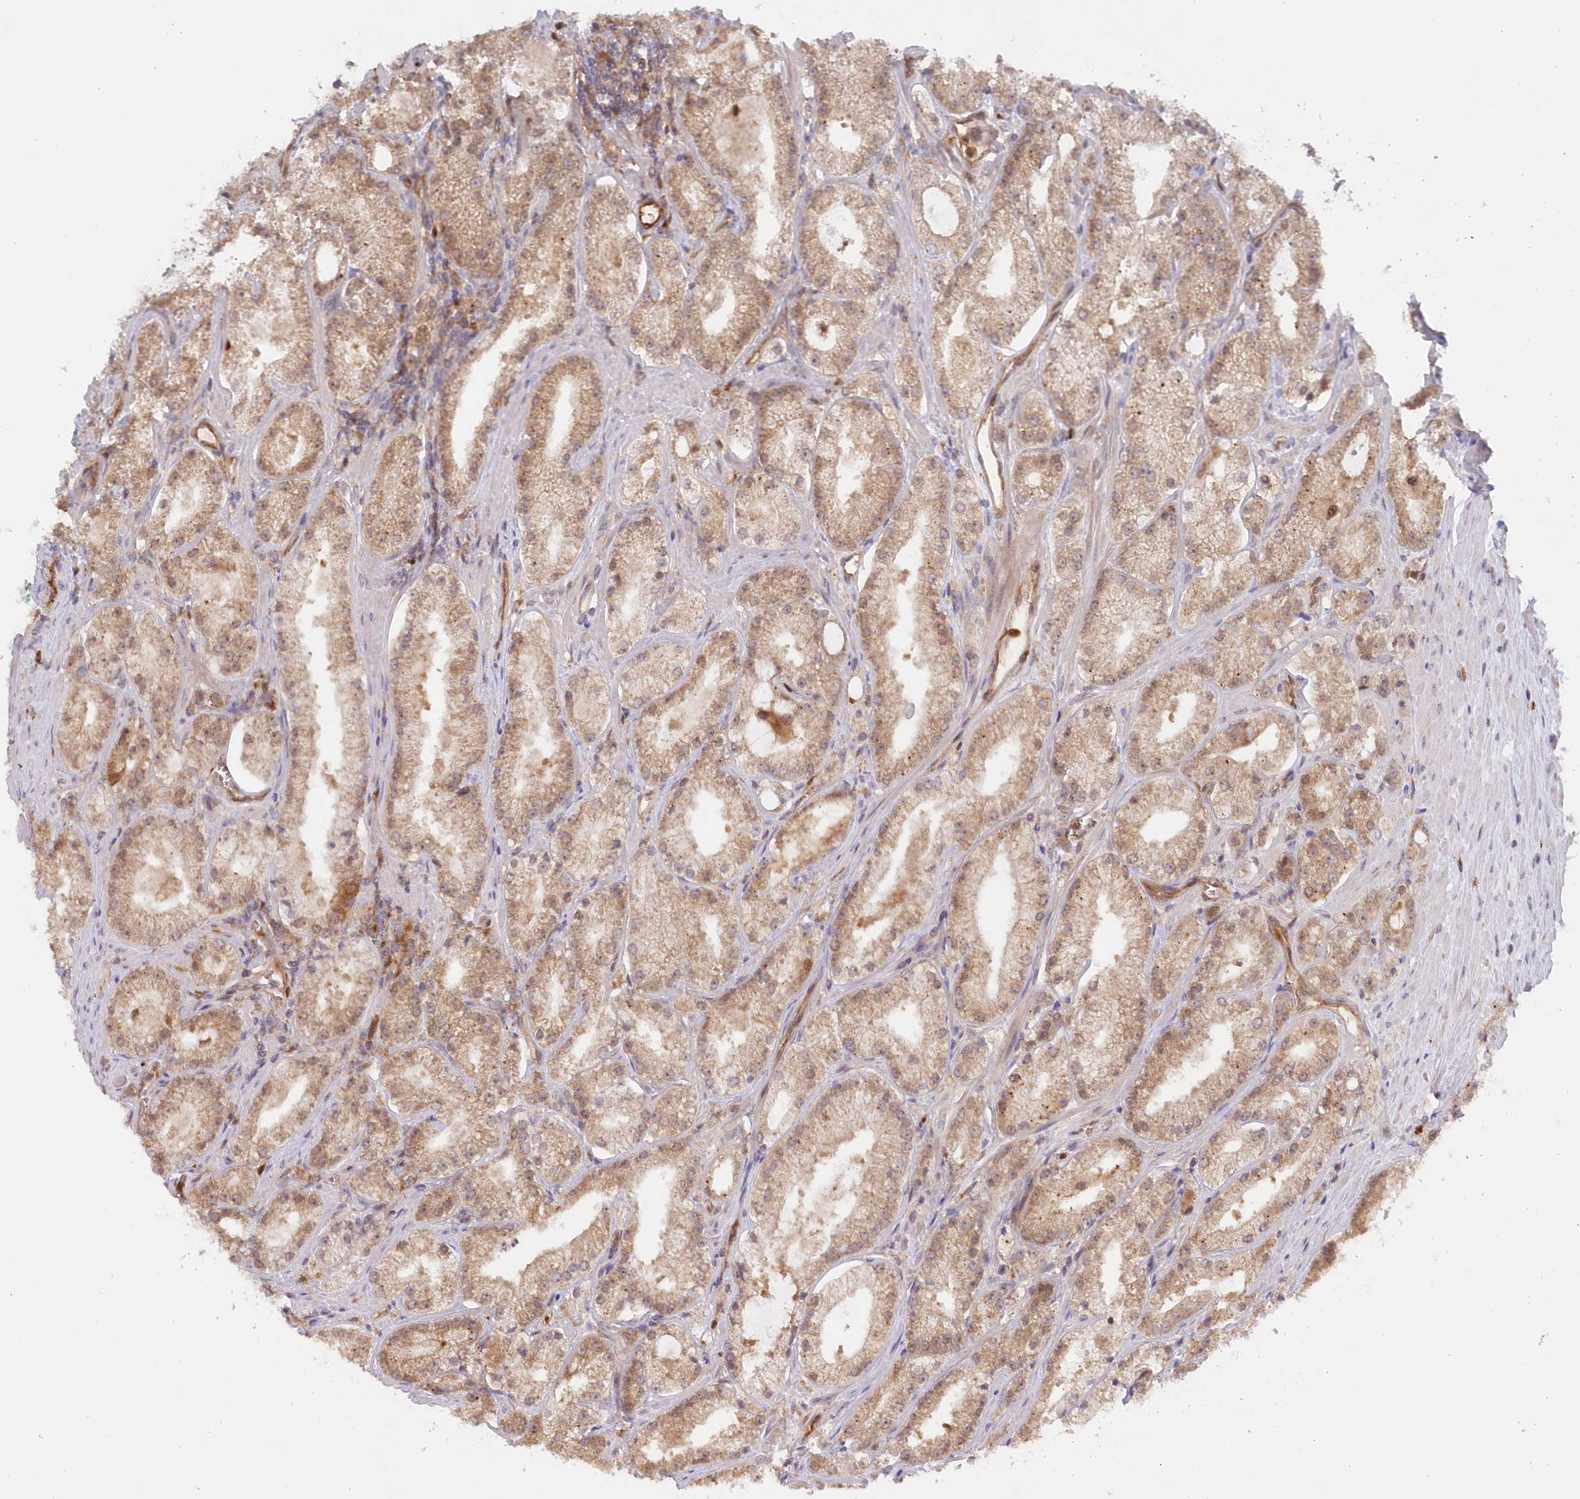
{"staining": {"intensity": "weak", "quantity": ">75%", "location": "cytoplasmic/membranous"}, "tissue": "prostate cancer", "cell_type": "Tumor cells", "image_type": "cancer", "snomed": [{"axis": "morphology", "description": "Adenocarcinoma, Low grade"}, {"axis": "topography", "description": "Prostate"}], "caption": "DAB (3,3'-diaminobenzidine) immunohistochemical staining of human prostate low-grade adenocarcinoma displays weak cytoplasmic/membranous protein positivity in about >75% of tumor cells. (DAB (3,3'-diaminobenzidine) IHC, brown staining for protein, blue staining for nuclei).", "gene": "GBE1", "patient": {"sex": "male", "age": 69}}